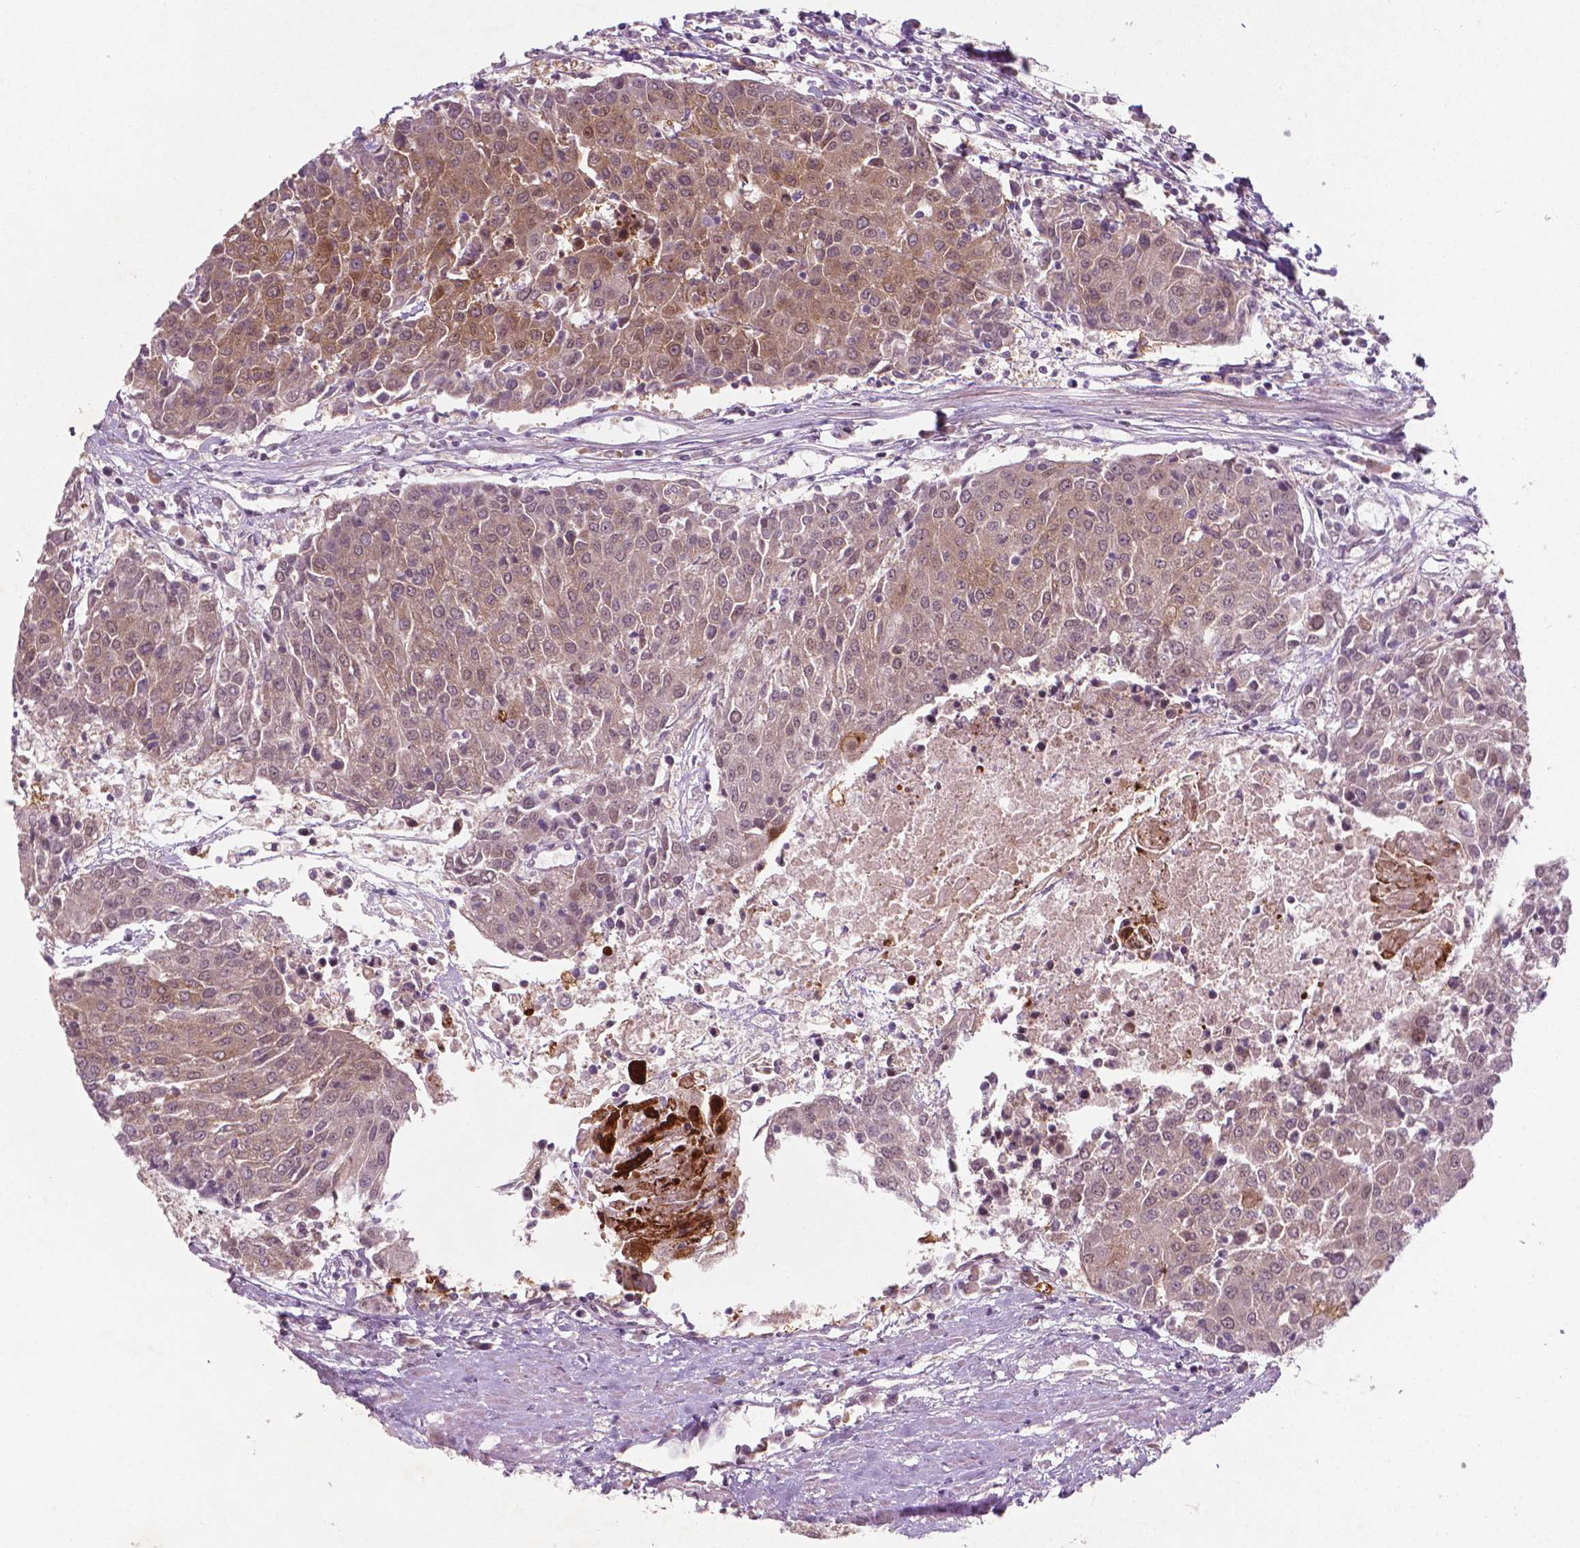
{"staining": {"intensity": "moderate", "quantity": ">75%", "location": "cytoplasmic/membranous"}, "tissue": "urothelial cancer", "cell_type": "Tumor cells", "image_type": "cancer", "snomed": [{"axis": "morphology", "description": "Urothelial carcinoma, High grade"}, {"axis": "topography", "description": "Urinary bladder"}], "caption": "Tumor cells demonstrate medium levels of moderate cytoplasmic/membranous positivity in approximately >75% of cells in human urothelial cancer.", "gene": "NFAT5", "patient": {"sex": "female", "age": 85}}